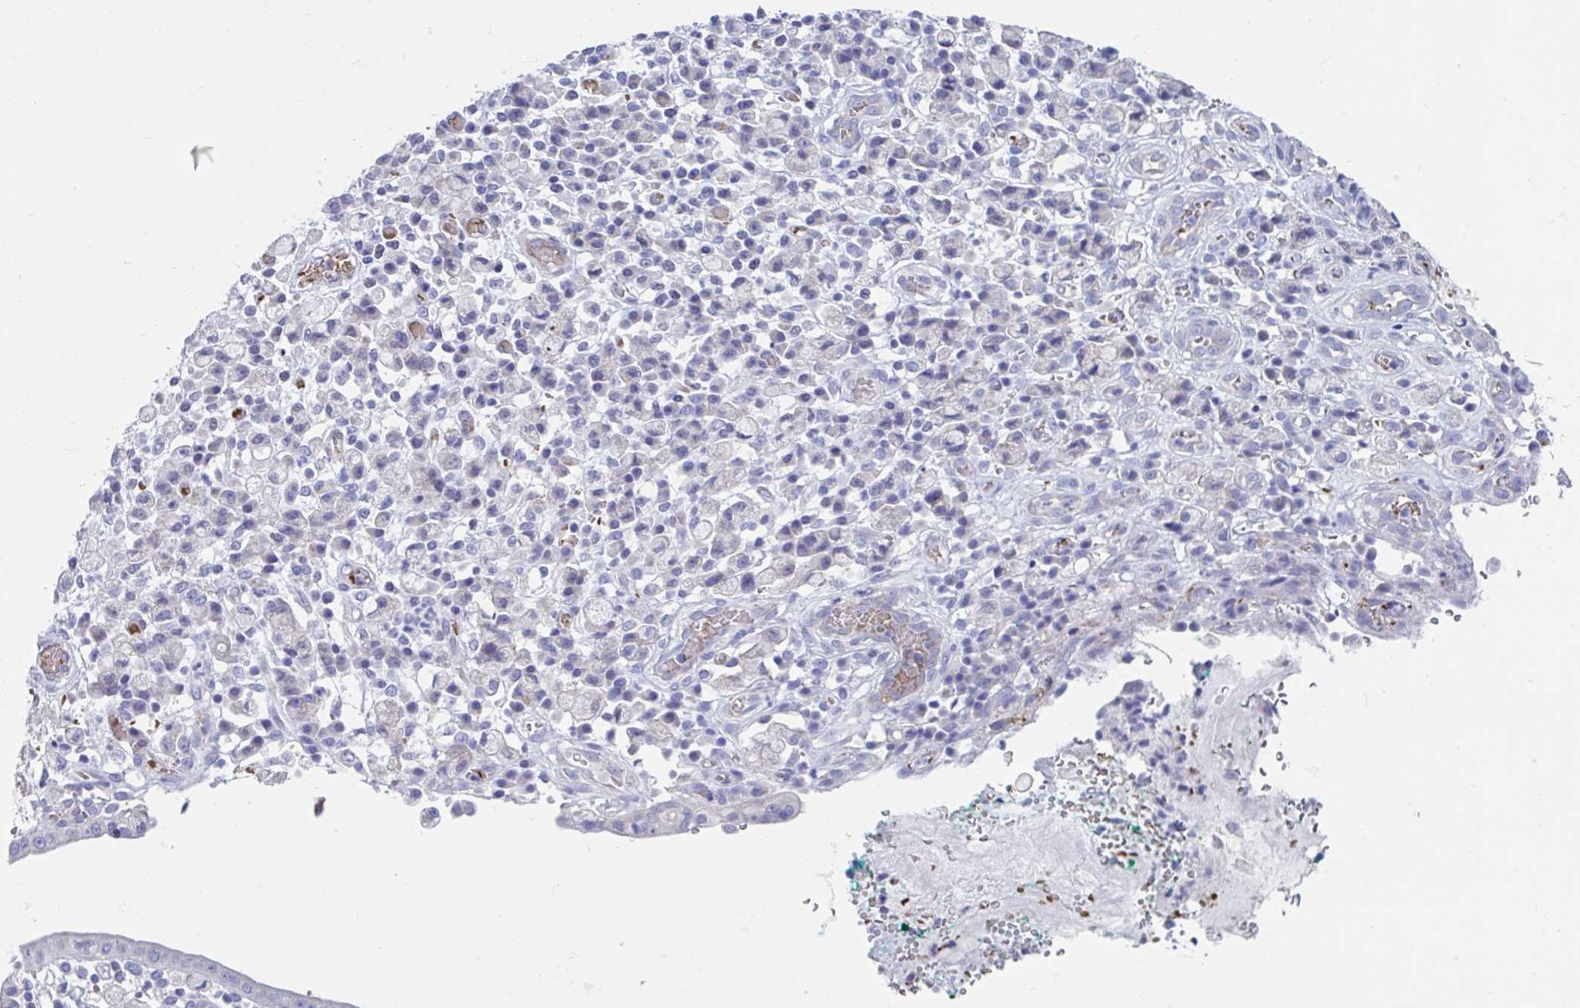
{"staining": {"intensity": "negative", "quantity": "none", "location": "none"}, "tissue": "stomach cancer", "cell_type": "Tumor cells", "image_type": "cancer", "snomed": [{"axis": "morphology", "description": "Adenocarcinoma, NOS"}, {"axis": "topography", "description": "Stomach"}], "caption": "IHC image of neoplastic tissue: human stomach cancer stained with DAB shows no significant protein staining in tumor cells.", "gene": "TTC30B", "patient": {"sex": "male", "age": 77}}